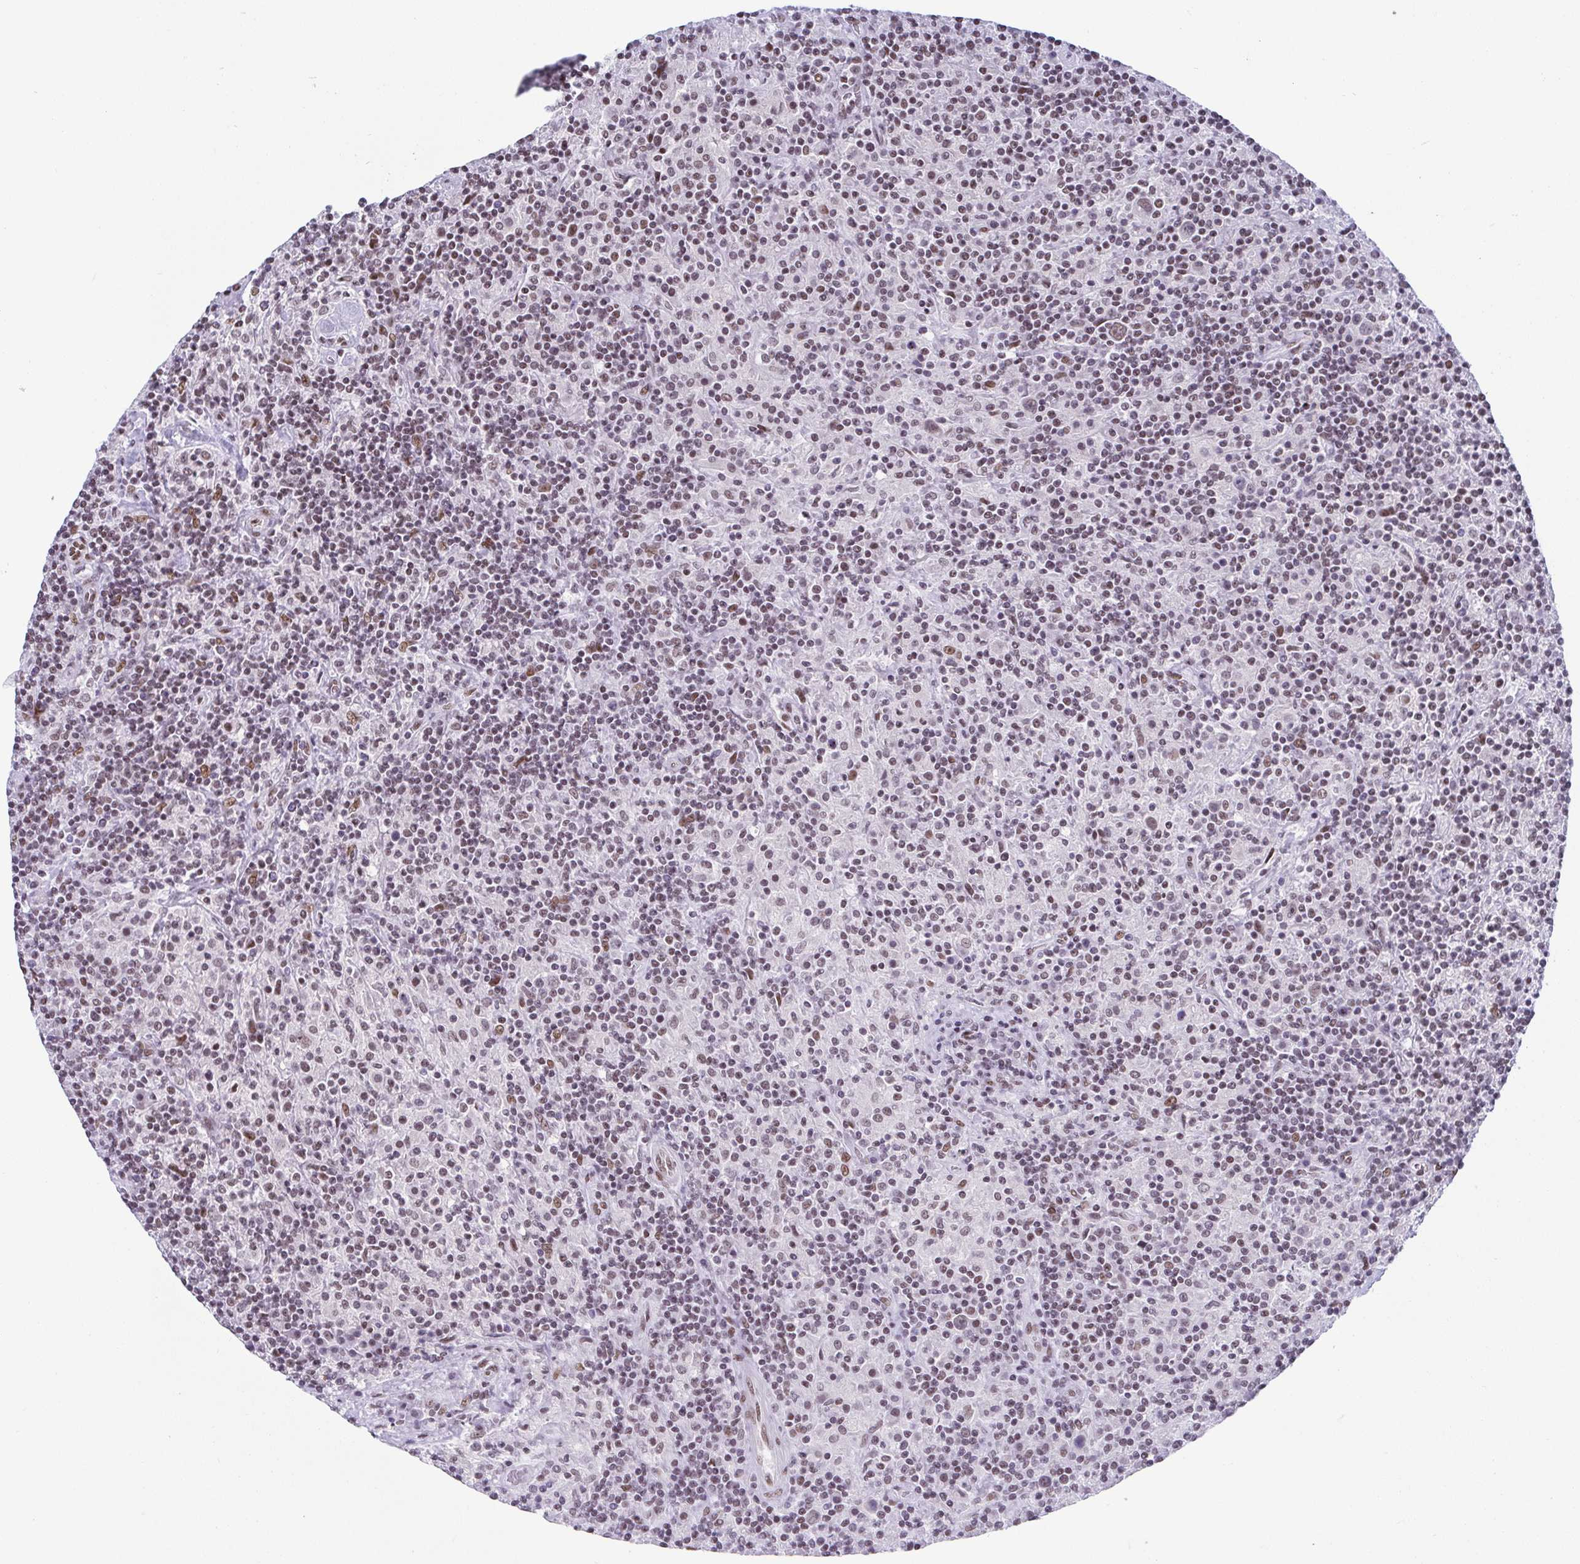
{"staining": {"intensity": "moderate", "quantity": "25%-75%", "location": "nuclear"}, "tissue": "lymphoma", "cell_type": "Tumor cells", "image_type": "cancer", "snomed": [{"axis": "morphology", "description": "Hodgkin's disease, NOS"}, {"axis": "topography", "description": "Lymph node"}], "caption": "Immunohistochemical staining of lymphoma exhibits medium levels of moderate nuclear protein expression in about 25%-75% of tumor cells. Ihc stains the protein in brown and the nuclei are stained blue.", "gene": "SLC7A10", "patient": {"sex": "male", "age": 70}}